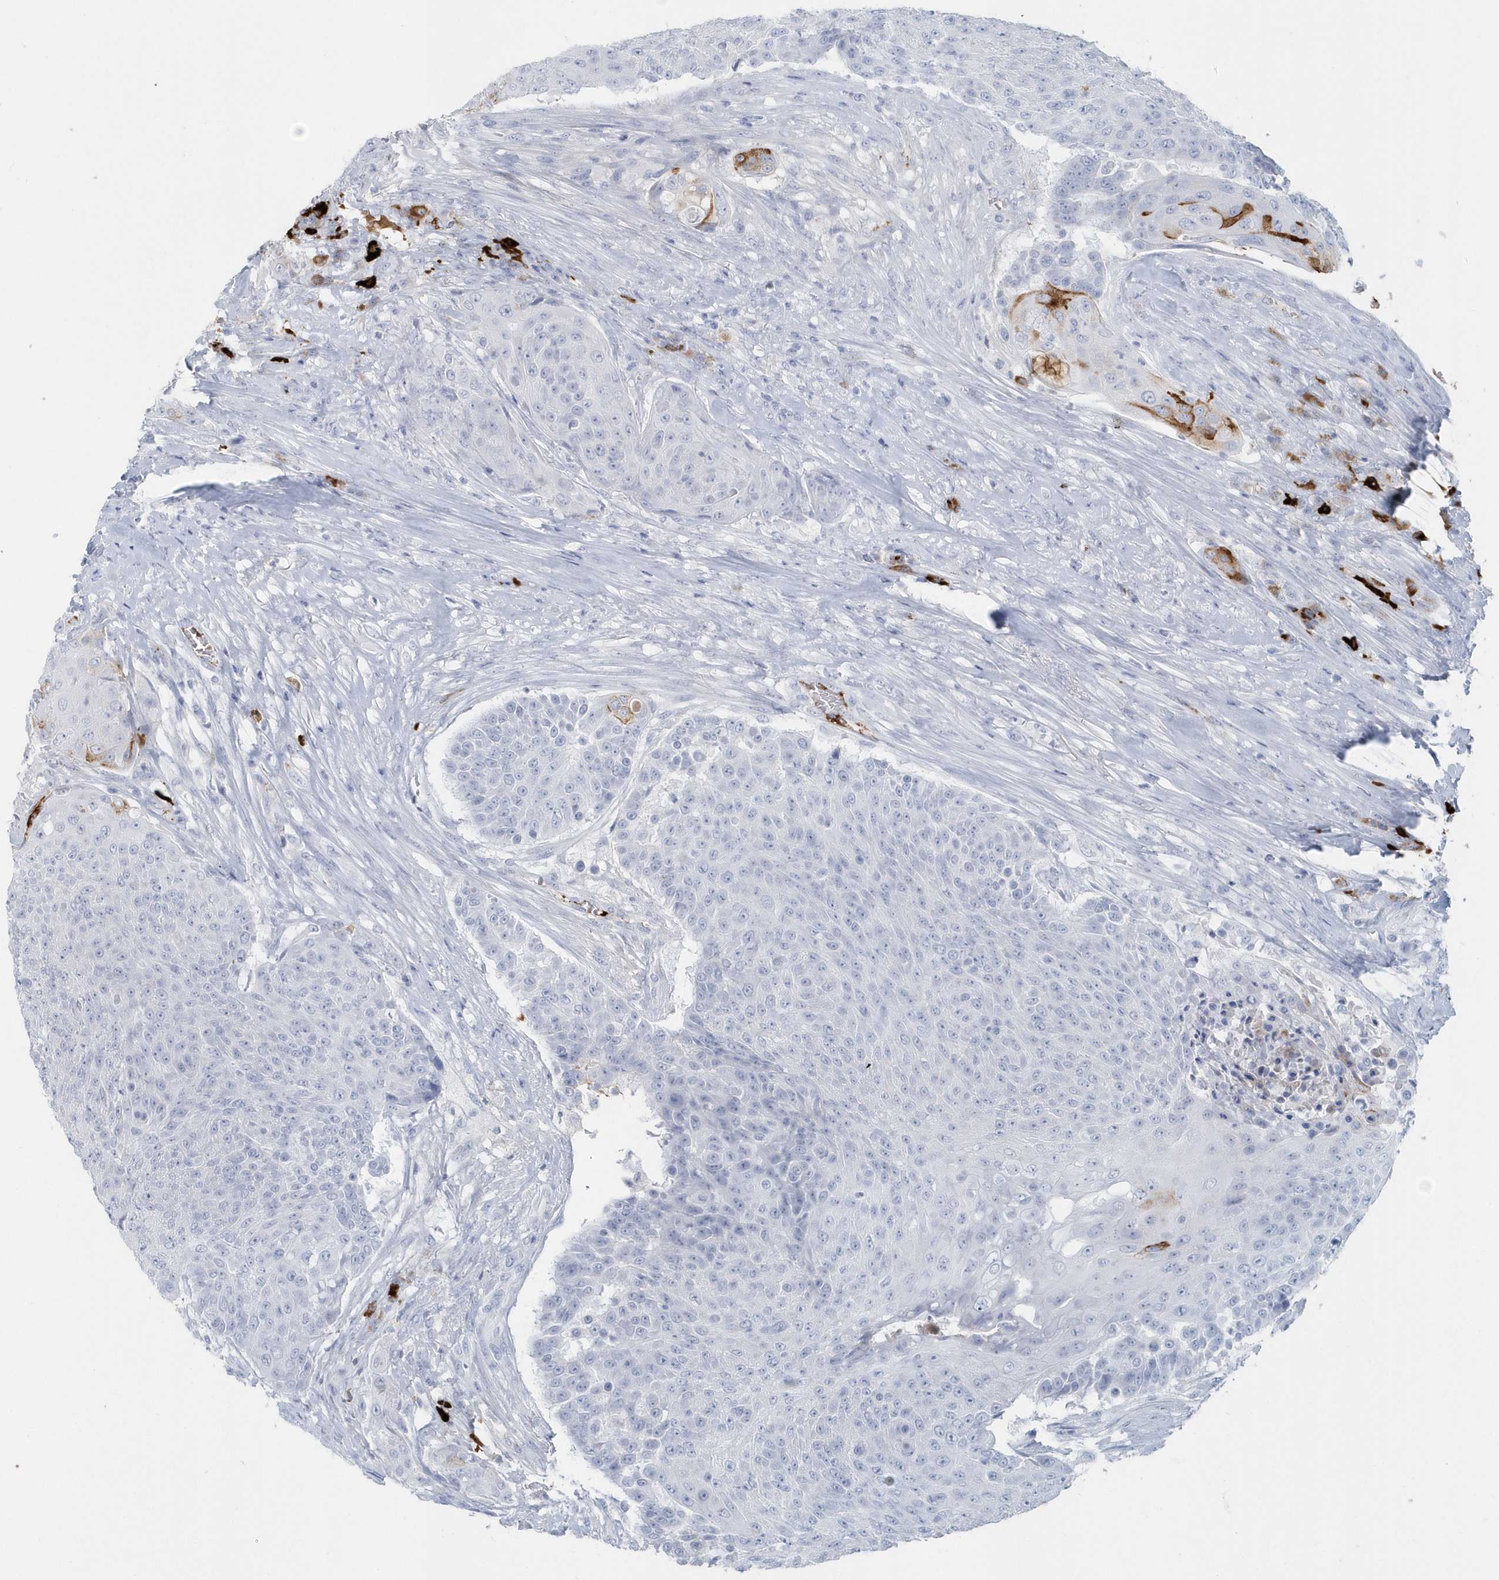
{"staining": {"intensity": "negative", "quantity": "none", "location": "none"}, "tissue": "urothelial cancer", "cell_type": "Tumor cells", "image_type": "cancer", "snomed": [{"axis": "morphology", "description": "Urothelial carcinoma, High grade"}, {"axis": "topography", "description": "Urinary bladder"}], "caption": "DAB (3,3'-diaminobenzidine) immunohistochemical staining of human high-grade urothelial carcinoma exhibits no significant expression in tumor cells. (Stains: DAB immunohistochemistry (IHC) with hematoxylin counter stain, Microscopy: brightfield microscopy at high magnification).", "gene": "JCHAIN", "patient": {"sex": "female", "age": 63}}